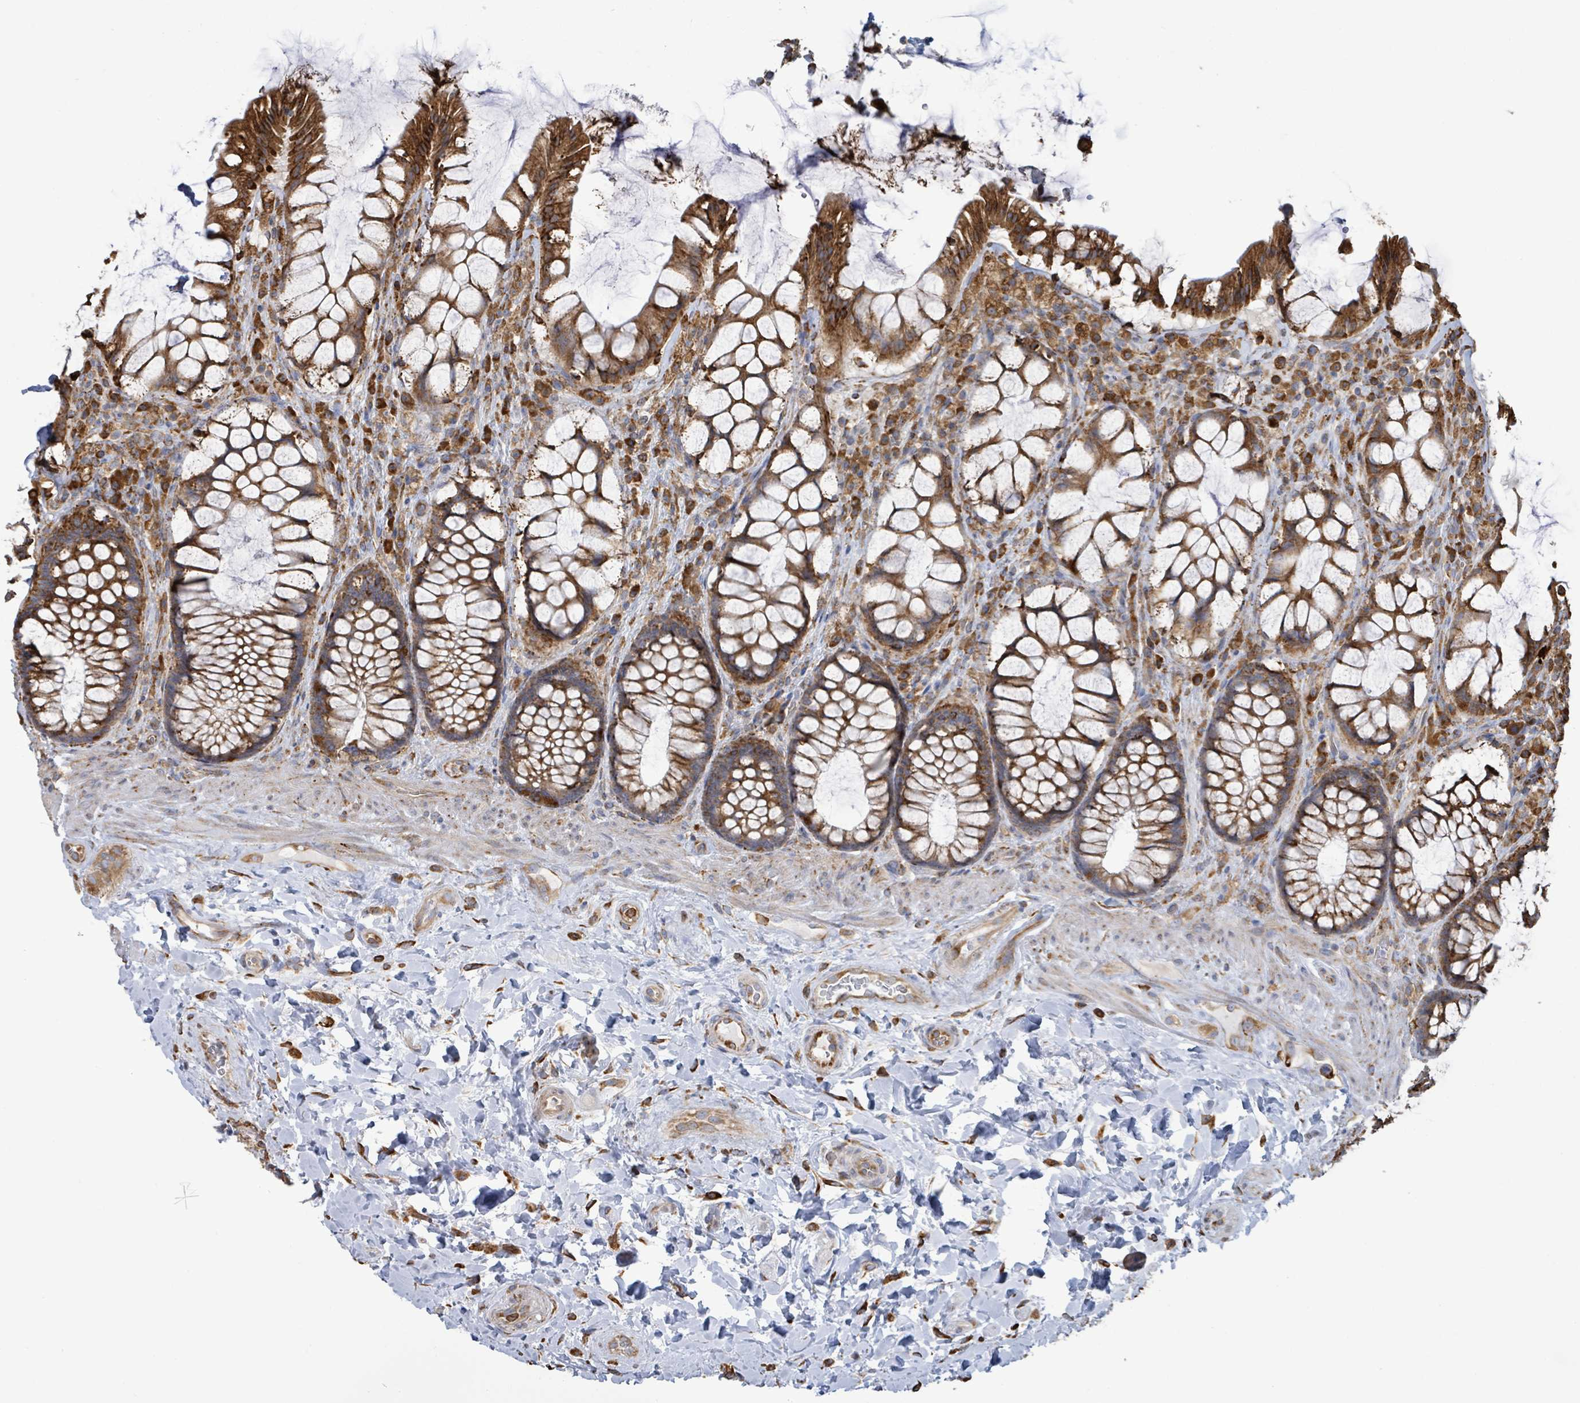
{"staining": {"intensity": "strong", "quantity": ">75%", "location": "cytoplasmic/membranous"}, "tissue": "rectum", "cell_type": "Glandular cells", "image_type": "normal", "snomed": [{"axis": "morphology", "description": "Normal tissue, NOS"}, {"axis": "topography", "description": "Rectum"}], "caption": "The photomicrograph reveals staining of normal rectum, revealing strong cytoplasmic/membranous protein positivity (brown color) within glandular cells.", "gene": "RFPL4AL1", "patient": {"sex": "female", "age": 58}}